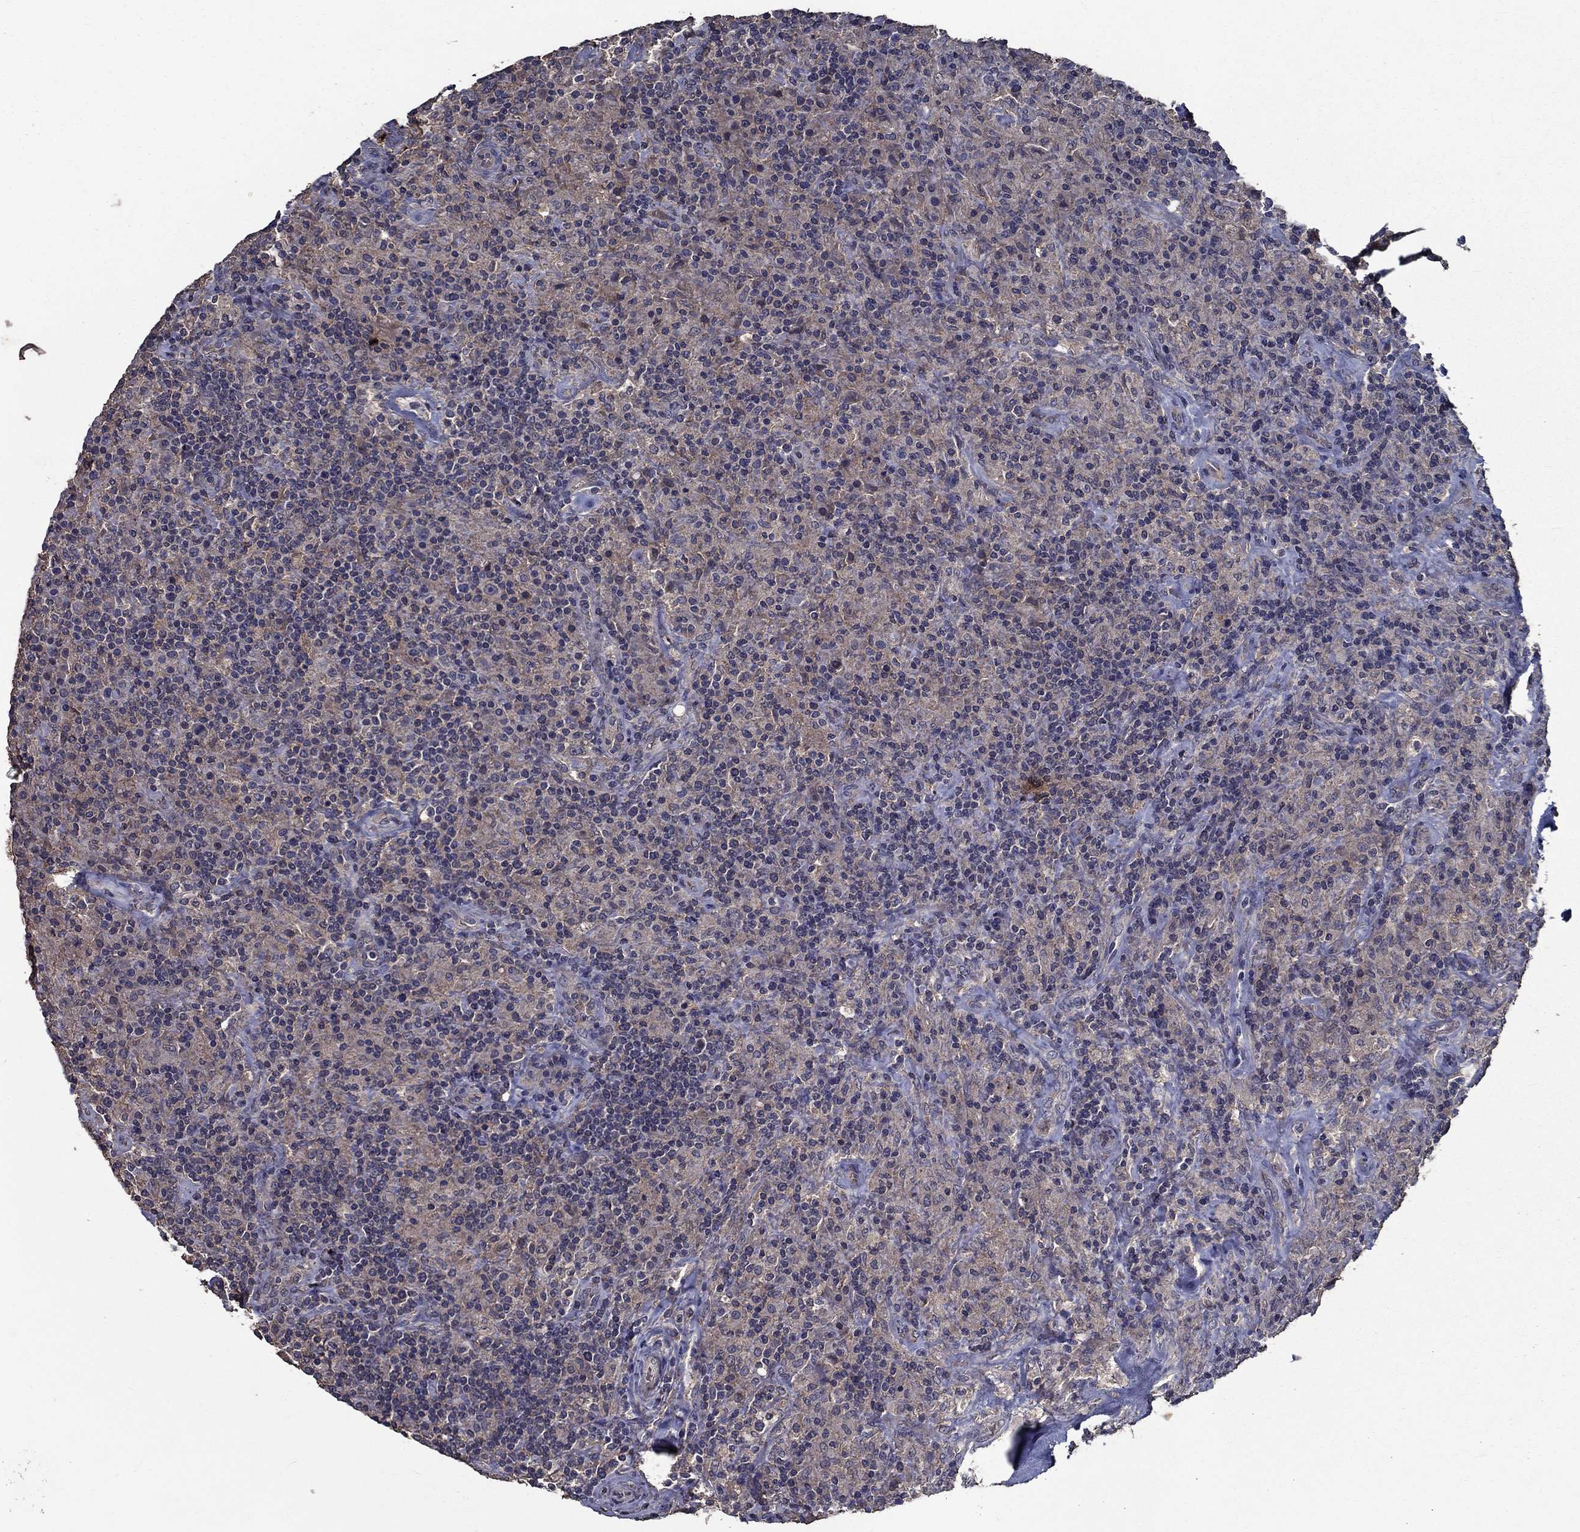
{"staining": {"intensity": "negative", "quantity": "none", "location": "none"}, "tissue": "lymphoma", "cell_type": "Tumor cells", "image_type": "cancer", "snomed": [{"axis": "morphology", "description": "Hodgkin's disease, NOS"}, {"axis": "topography", "description": "Lymph node"}], "caption": "Immunohistochemistry (IHC) photomicrograph of neoplastic tissue: lymphoma stained with DAB shows no significant protein expression in tumor cells.", "gene": "SLC44A1", "patient": {"sex": "male", "age": 70}}